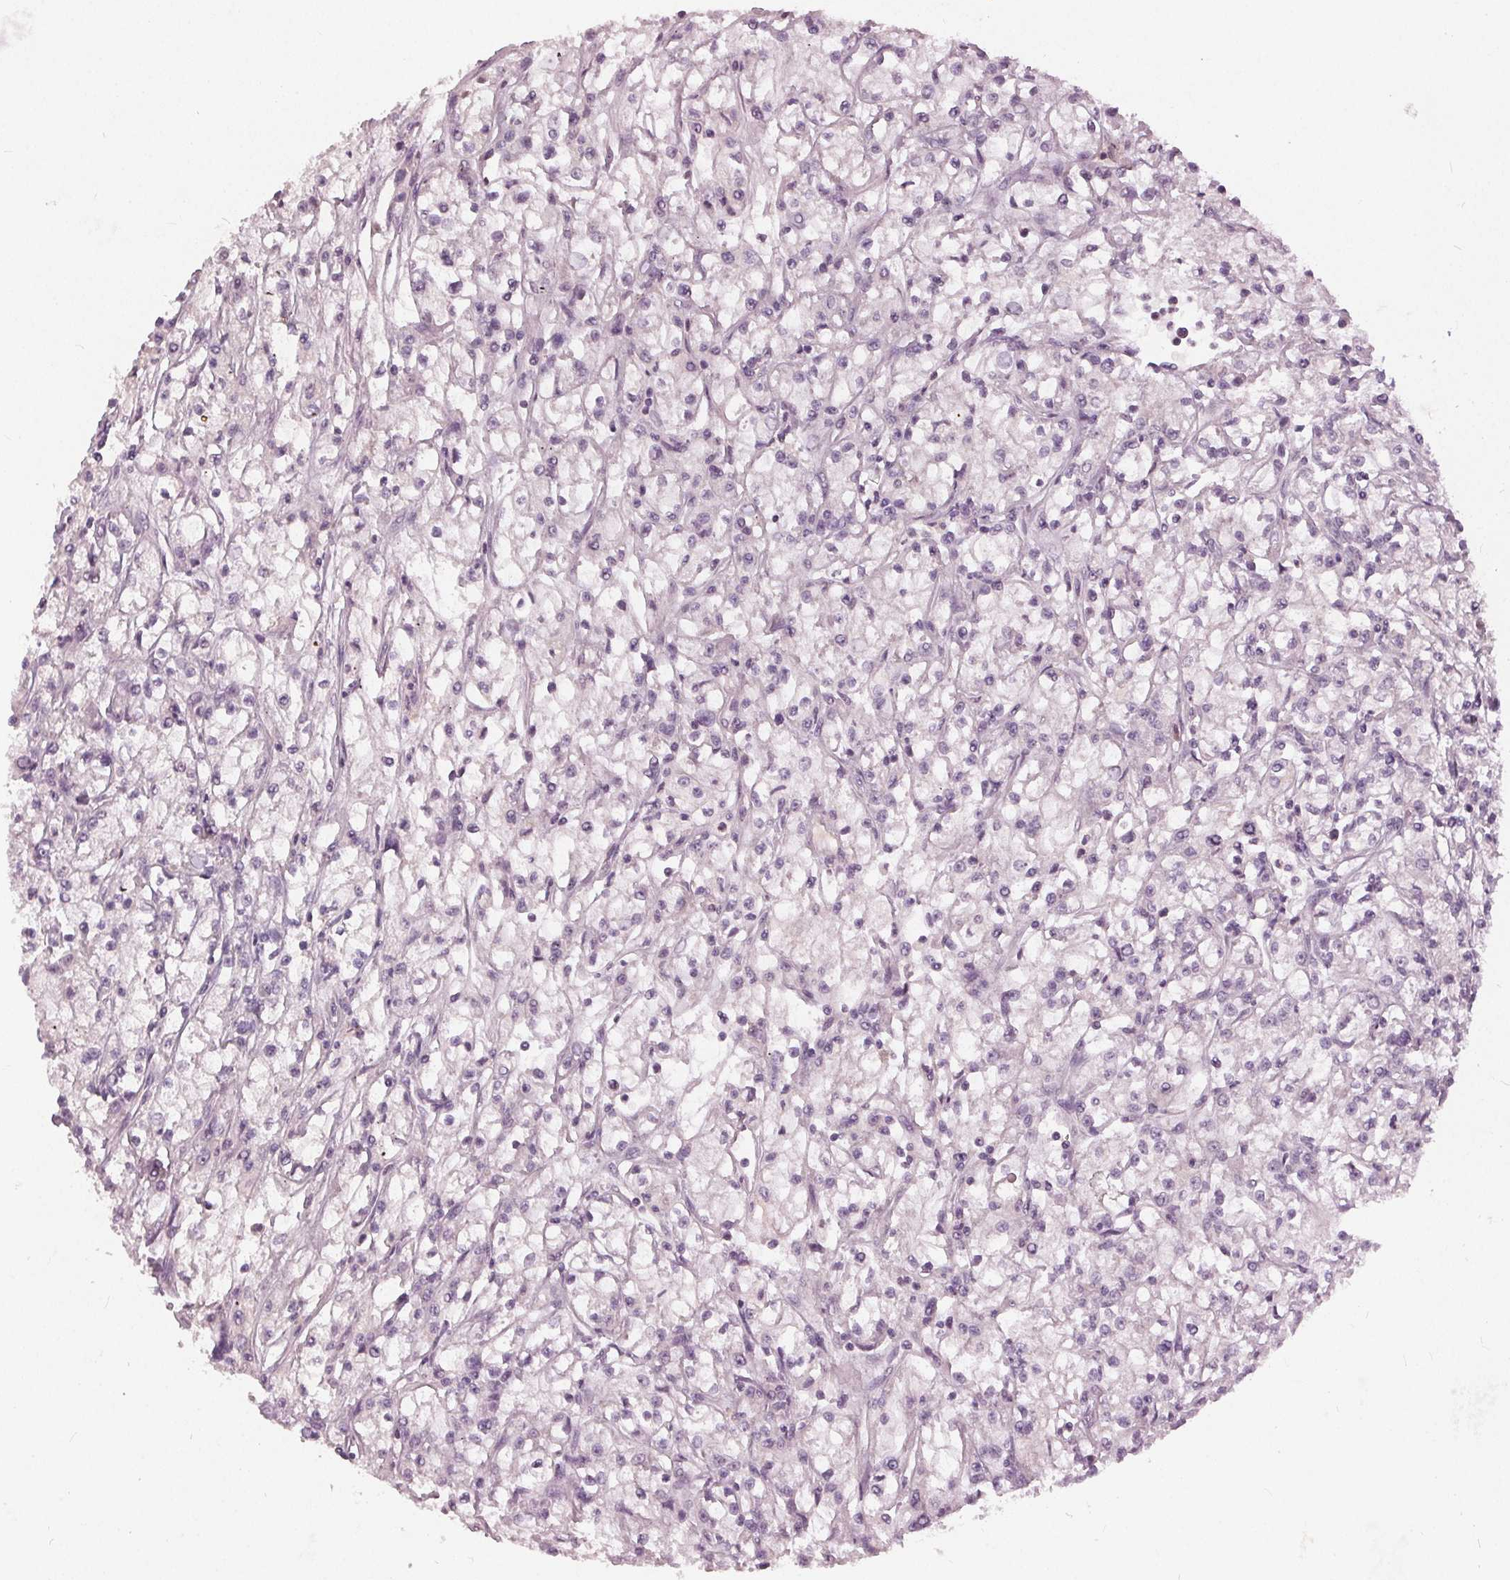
{"staining": {"intensity": "negative", "quantity": "none", "location": "none"}, "tissue": "renal cancer", "cell_type": "Tumor cells", "image_type": "cancer", "snomed": [{"axis": "morphology", "description": "Adenocarcinoma, NOS"}, {"axis": "topography", "description": "Kidney"}], "caption": "This is a photomicrograph of immunohistochemistry staining of renal cancer, which shows no staining in tumor cells.", "gene": "KLK13", "patient": {"sex": "female", "age": 59}}